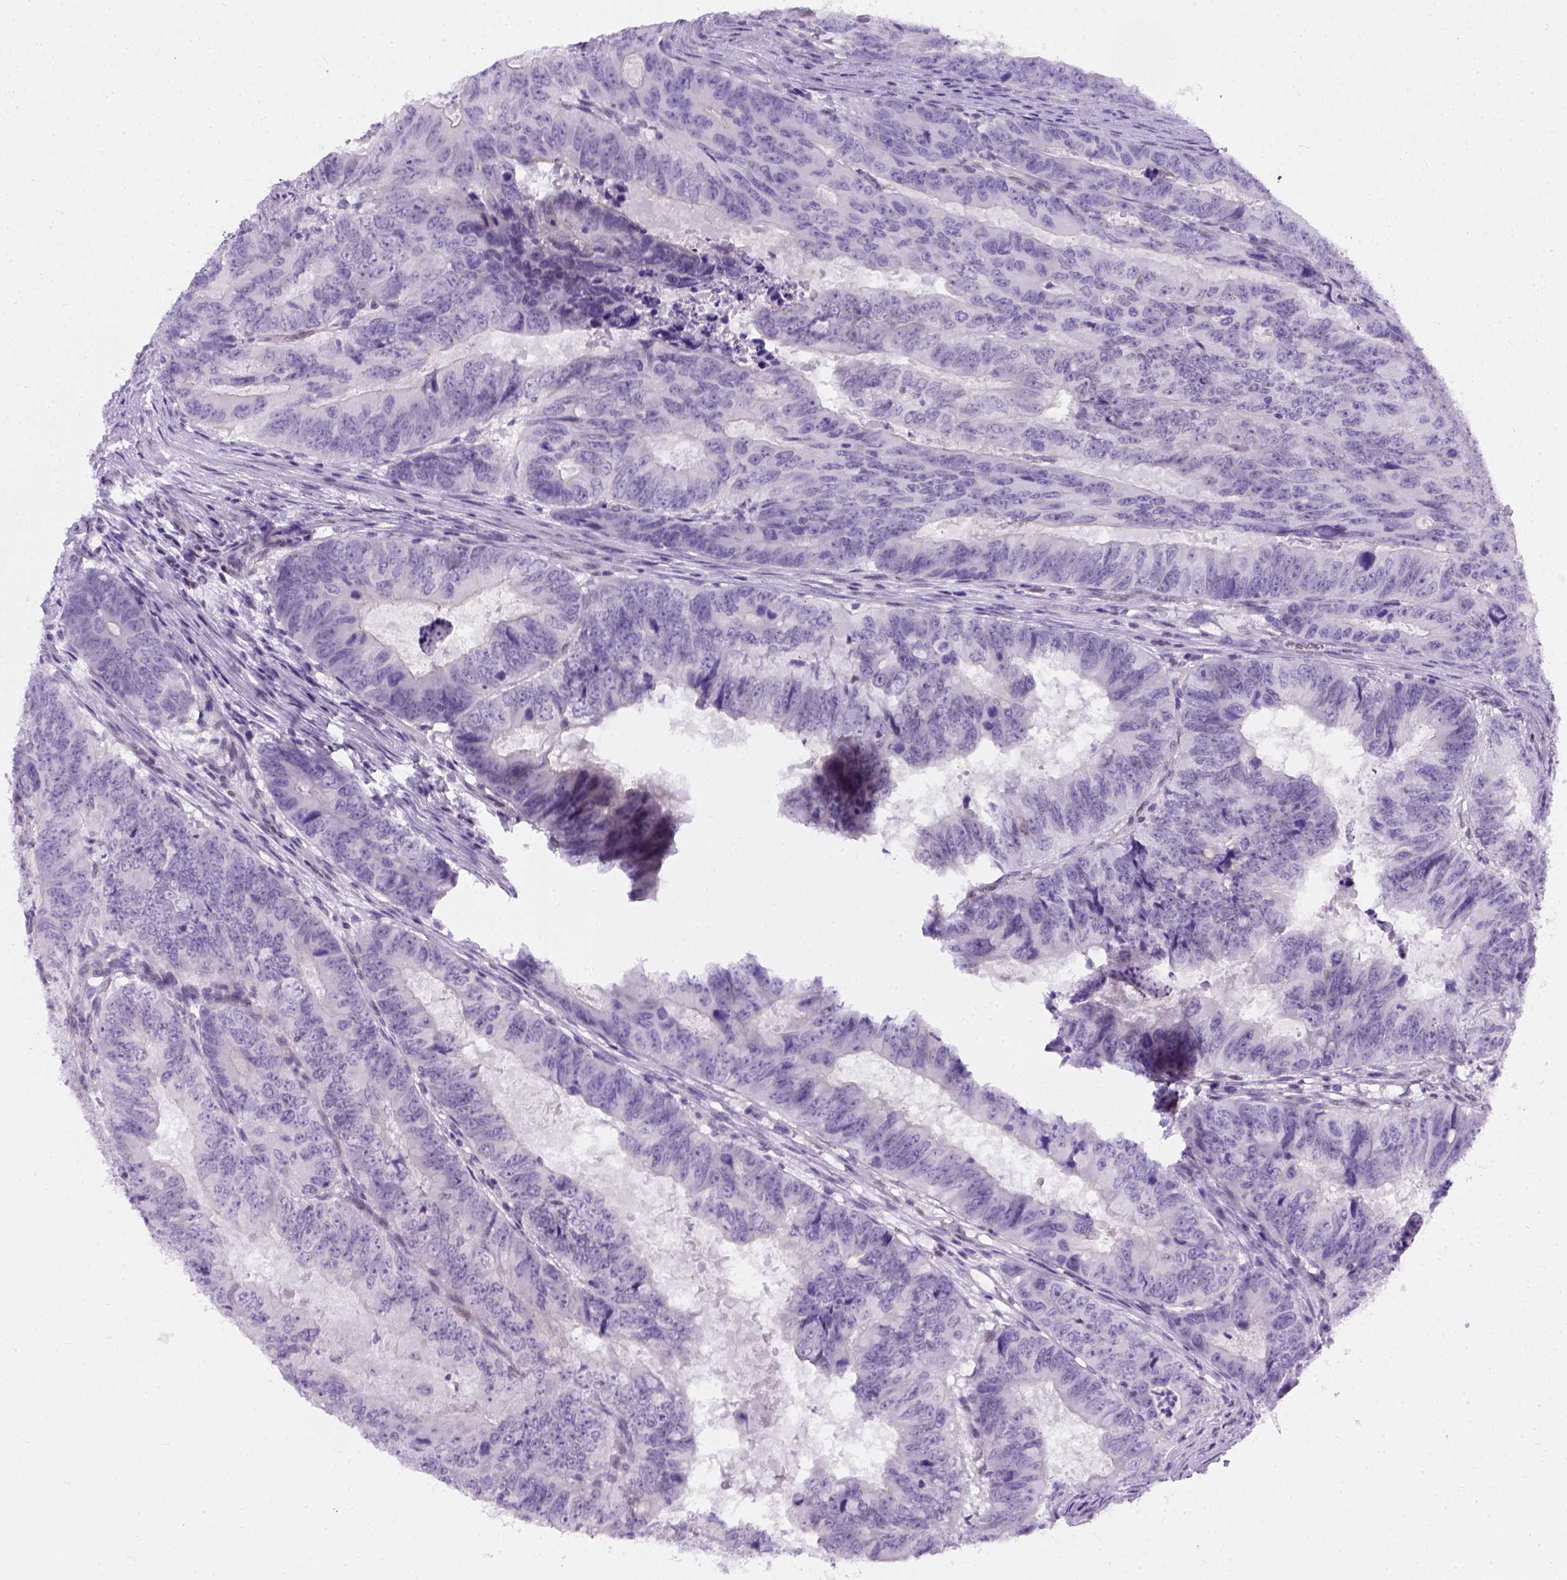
{"staining": {"intensity": "negative", "quantity": "none", "location": "none"}, "tissue": "colorectal cancer", "cell_type": "Tumor cells", "image_type": "cancer", "snomed": [{"axis": "morphology", "description": "Adenocarcinoma, NOS"}, {"axis": "topography", "description": "Colon"}], "caption": "Colorectal cancer (adenocarcinoma) was stained to show a protein in brown. There is no significant positivity in tumor cells. (IHC, brightfield microscopy, high magnification).", "gene": "FAM184B", "patient": {"sex": "male", "age": 79}}